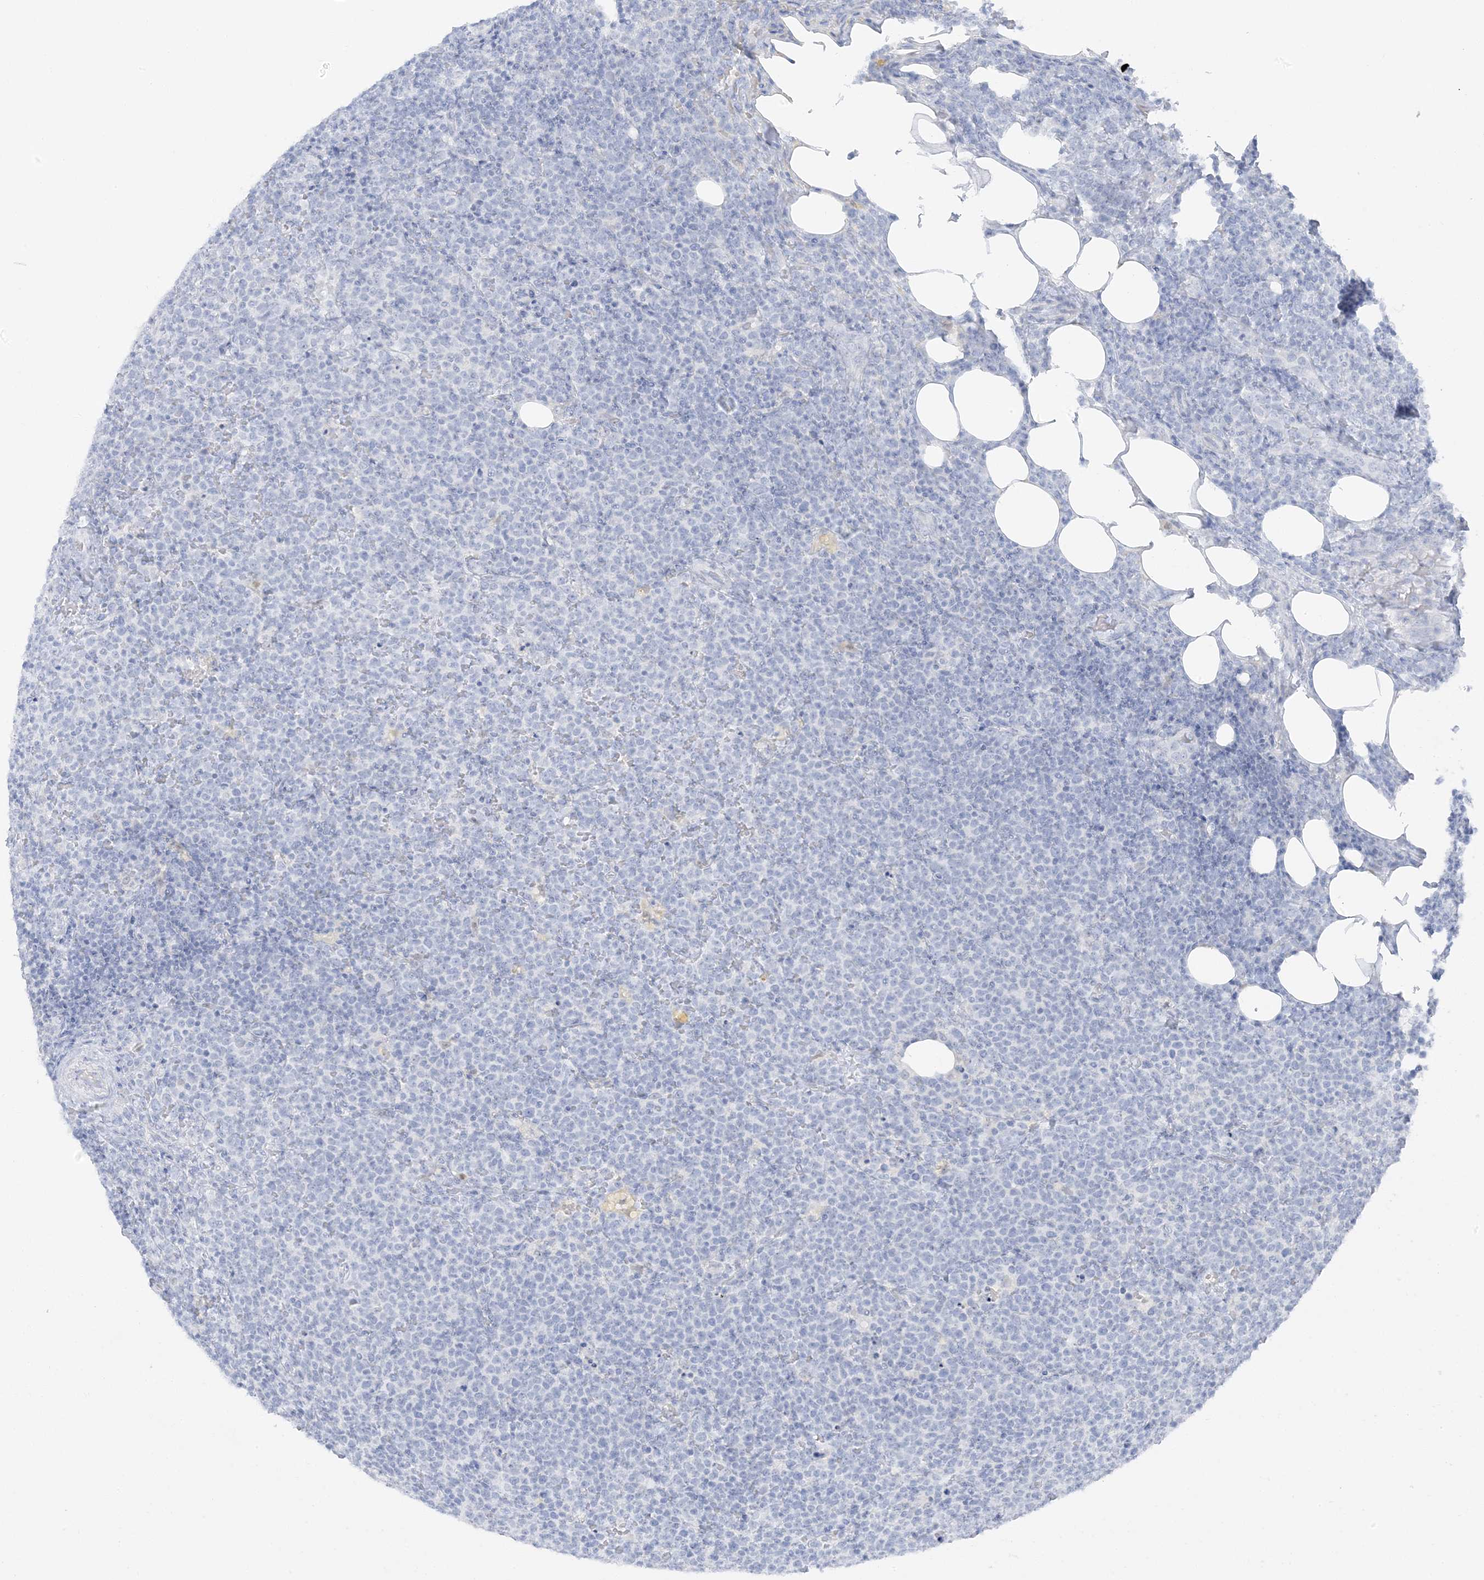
{"staining": {"intensity": "negative", "quantity": "none", "location": "none"}, "tissue": "lymphoma", "cell_type": "Tumor cells", "image_type": "cancer", "snomed": [{"axis": "morphology", "description": "Malignant lymphoma, non-Hodgkin's type, High grade"}, {"axis": "topography", "description": "Lymph node"}], "caption": "Photomicrograph shows no protein positivity in tumor cells of lymphoma tissue. (Brightfield microscopy of DAB immunohistochemistry (IHC) at high magnification).", "gene": "ZFP64", "patient": {"sex": "male", "age": 61}}